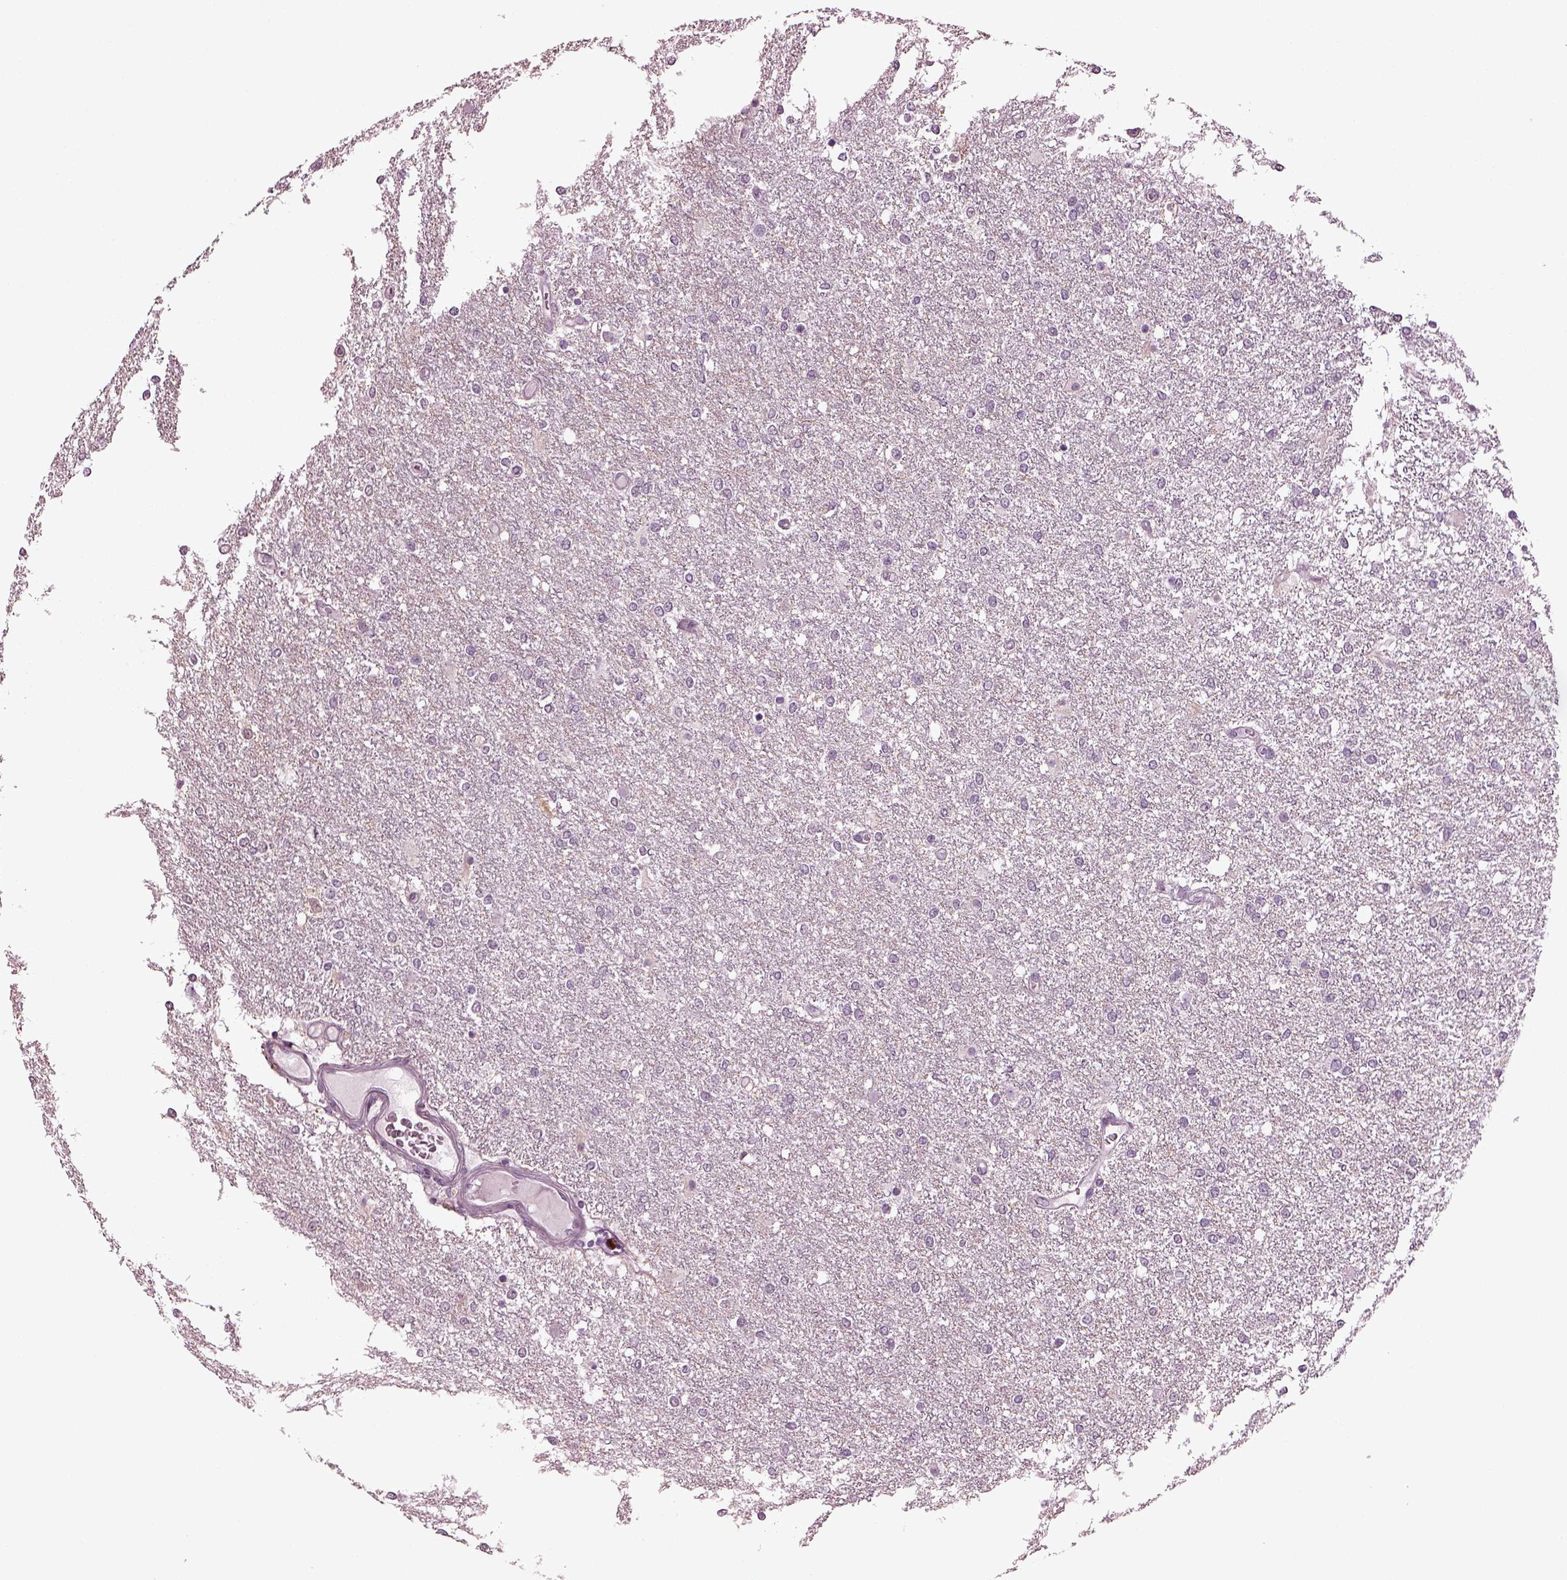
{"staining": {"intensity": "negative", "quantity": "none", "location": "none"}, "tissue": "glioma", "cell_type": "Tumor cells", "image_type": "cancer", "snomed": [{"axis": "morphology", "description": "Glioma, malignant, High grade"}, {"axis": "topography", "description": "Brain"}], "caption": "Tumor cells are negative for protein expression in human glioma.", "gene": "SLC6A17", "patient": {"sex": "female", "age": 61}}